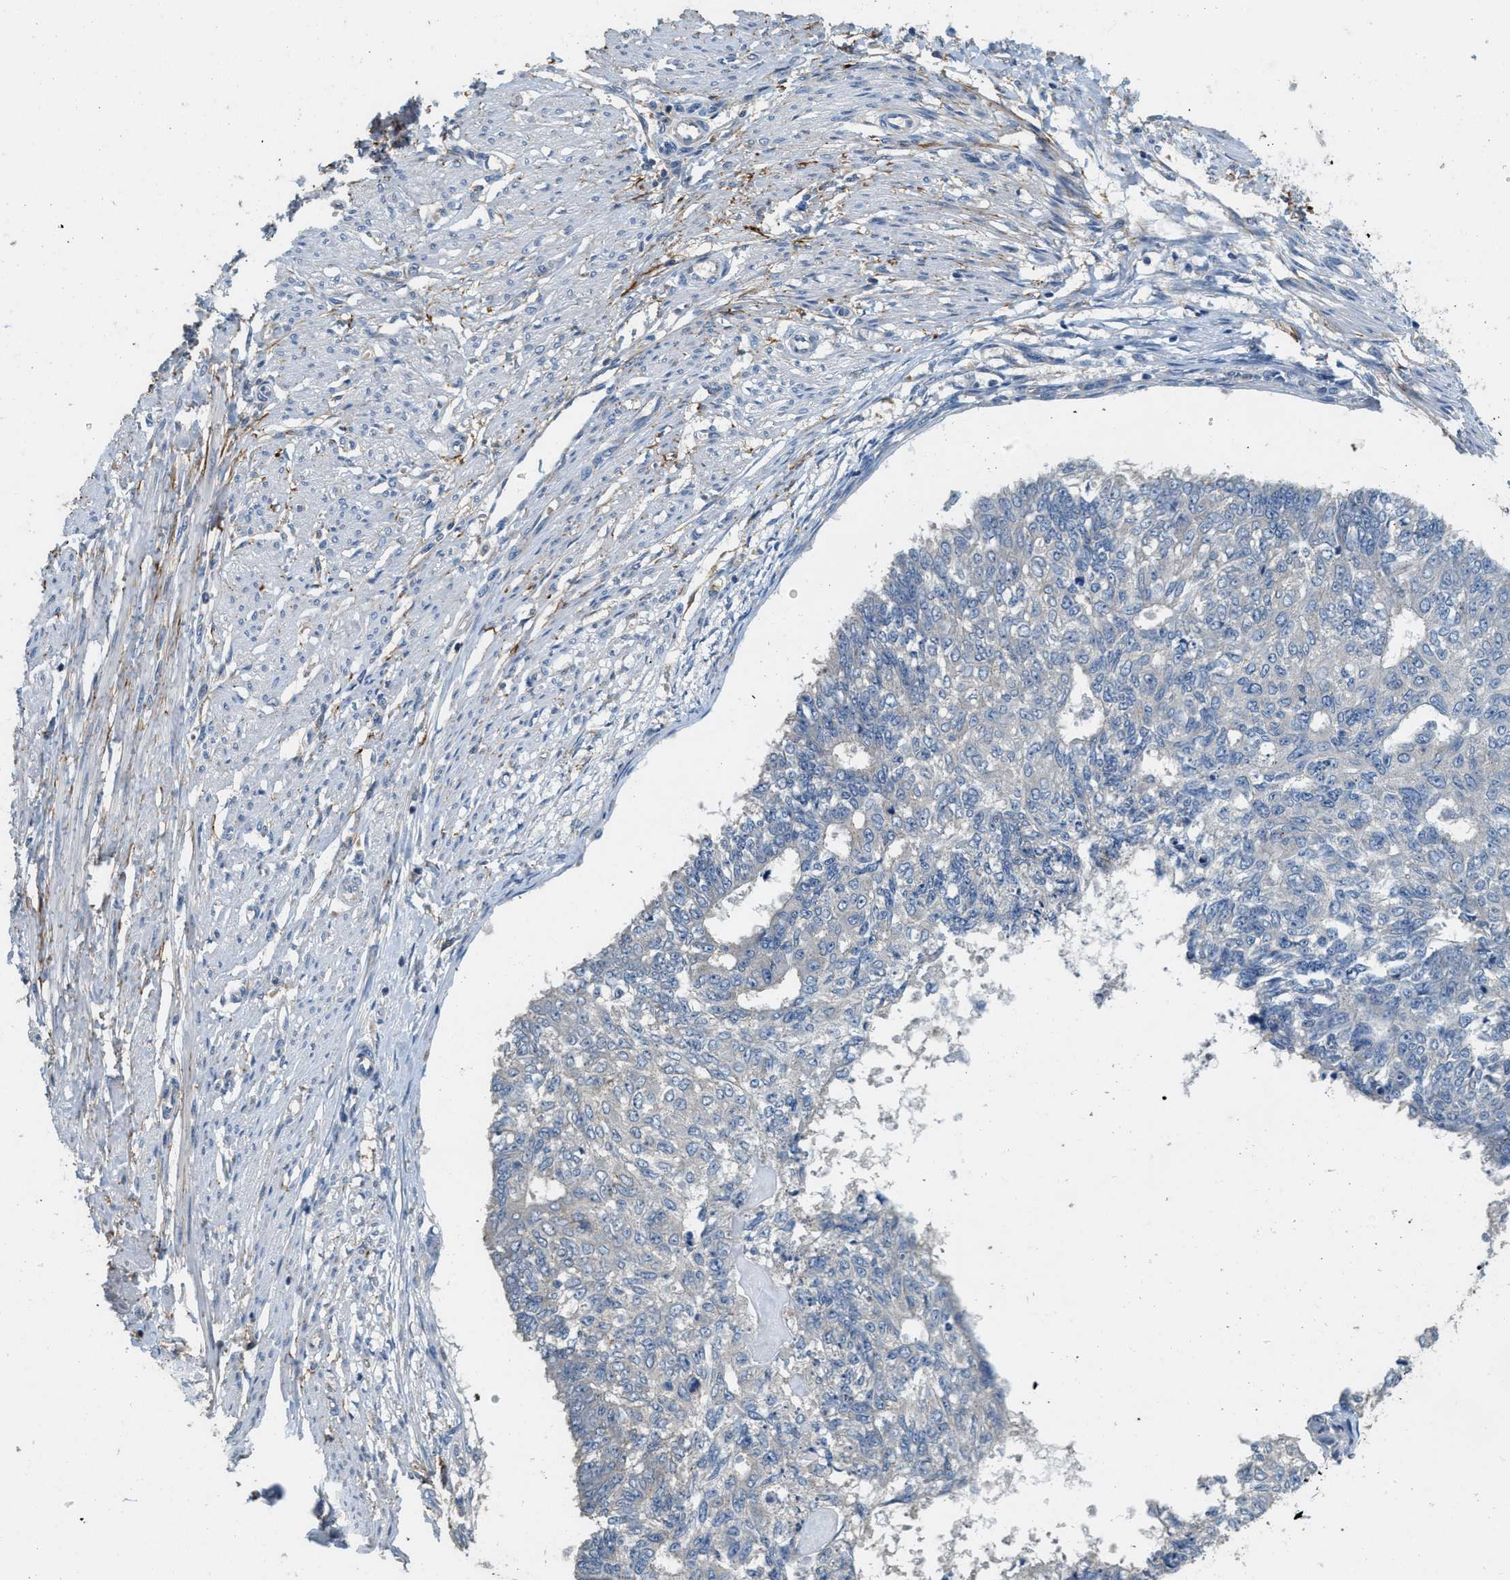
{"staining": {"intensity": "negative", "quantity": "none", "location": "none"}, "tissue": "endometrial cancer", "cell_type": "Tumor cells", "image_type": "cancer", "snomed": [{"axis": "morphology", "description": "Adenocarcinoma, NOS"}, {"axis": "topography", "description": "Endometrium"}], "caption": "Adenocarcinoma (endometrial) was stained to show a protein in brown. There is no significant staining in tumor cells.", "gene": "DGKE", "patient": {"sex": "female", "age": 32}}